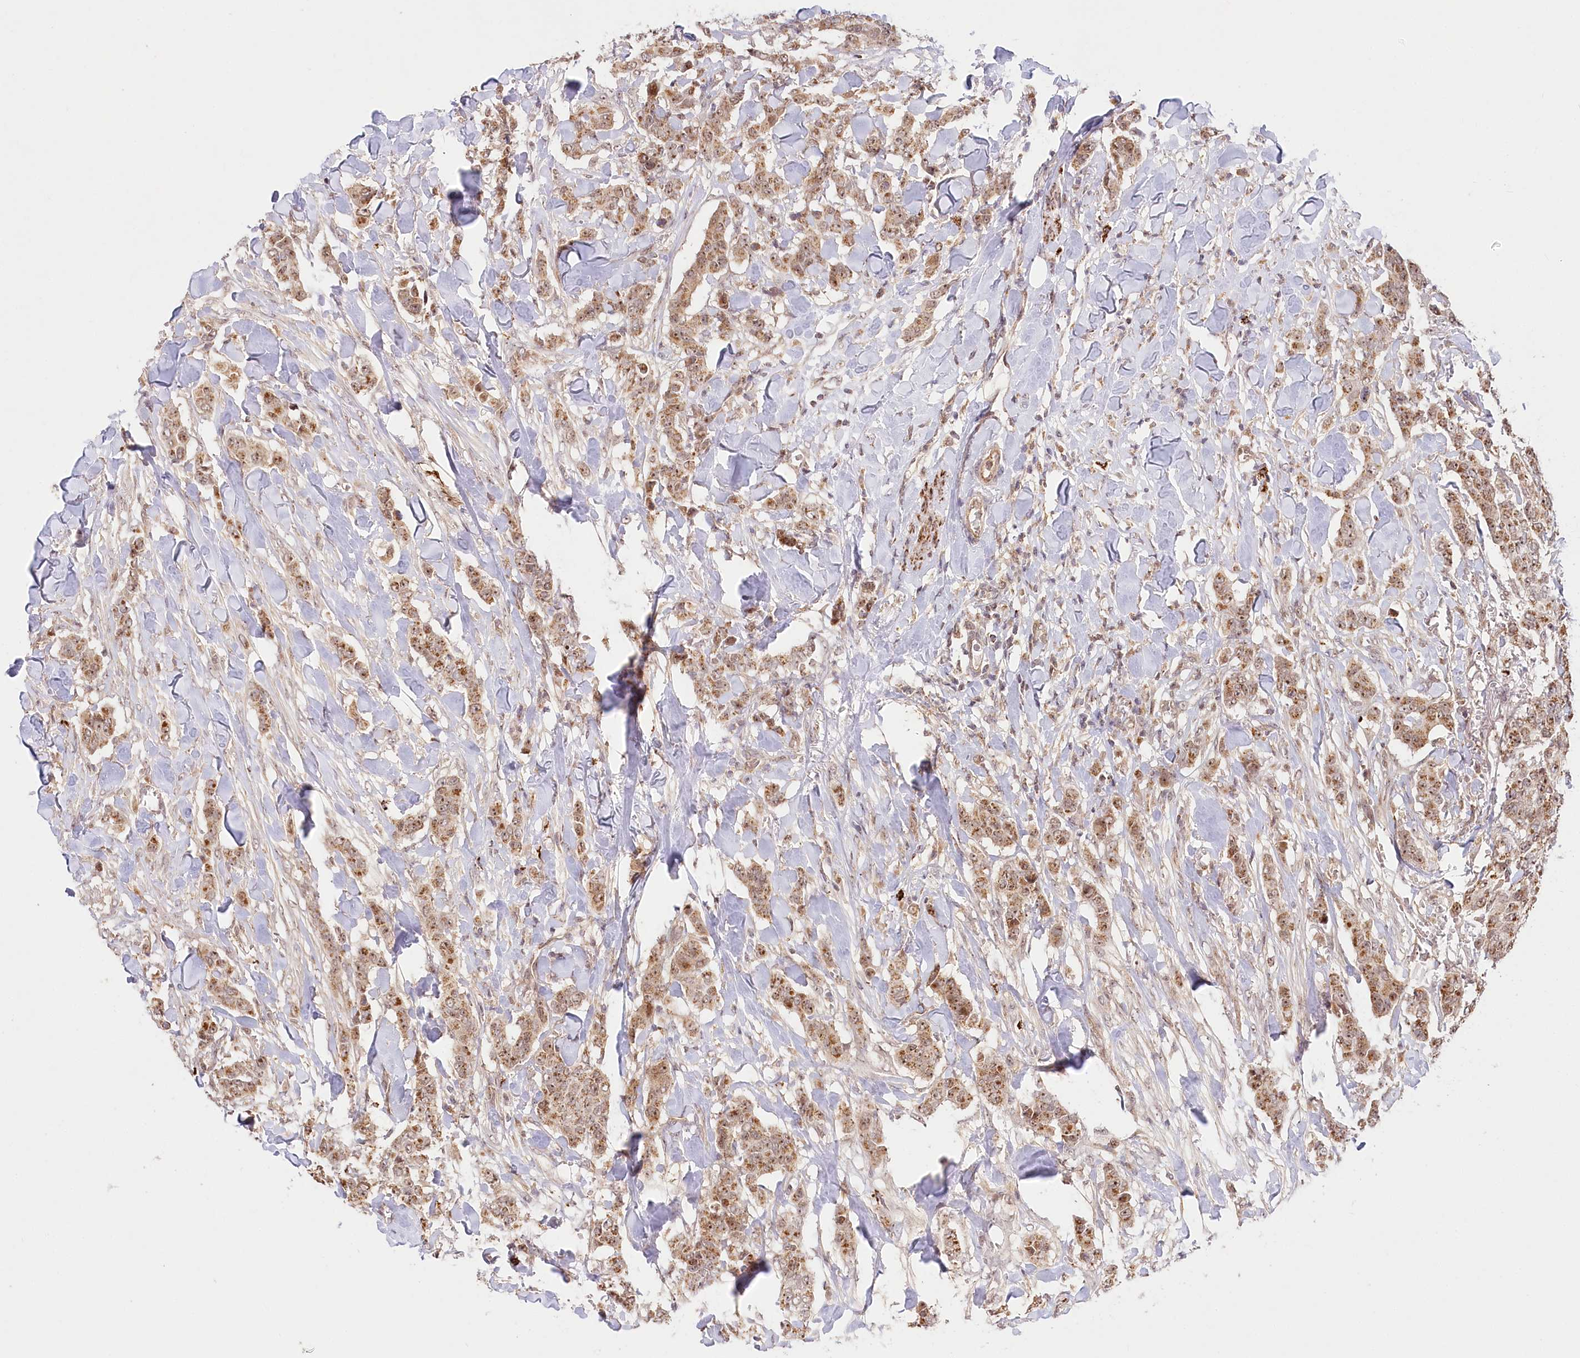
{"staining": {"intensity": "moderate", "quantity": ">75%", "location": "cytoplasmic/membranous,nuclear"}, "tissue": "breast cancer", "cell_type": "Tumor cells", "image_type": "cancer", "snomed": [{"axis": "morphology", "description": "Duct carcinoma"}, {"axis": "topography", "description": "Breast"}], "caption": "Human breast cancer stained with a protein marker demonstrates moderate staining in tumor cells.", "gene": "RTN4IP1", "patient": {"sex": "female", "age": 40}}